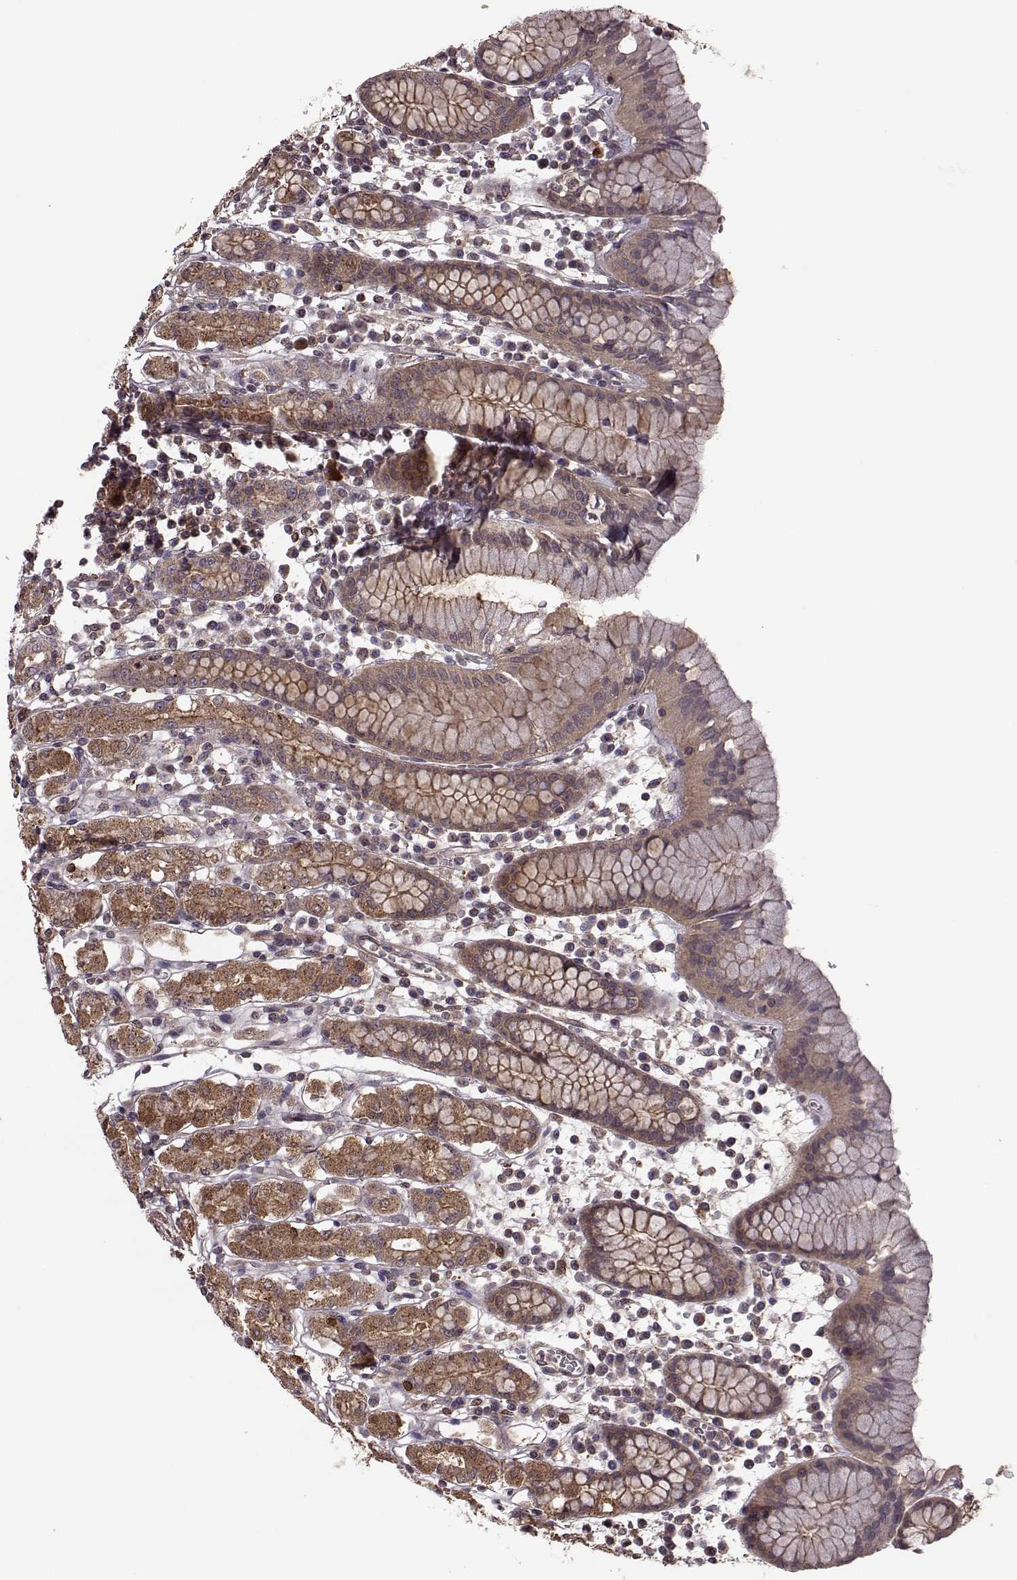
{"staining": {"intensity": "strong", "quantity": ">75%", "location": "cytoplasmic/membranous"}, "tissue": "stomach", "cell_type": "Glandular cells", "image_type": "normal", "snomed": [{"axis": "morphology", "description": "Normal tissue, NOS"}, {"axis": "topography", "description": "Stomach, upper"}, {"axis": "topography", "description": "Stomach"}], "caption": "Immunohistochemical staining of normal human stomach exhibits high levels of strong cytoplasmic/membranous positivity in about >75% of glandular cells.", "gene": "FNIP2", "patient": {"sex": "male", "age": 62}}